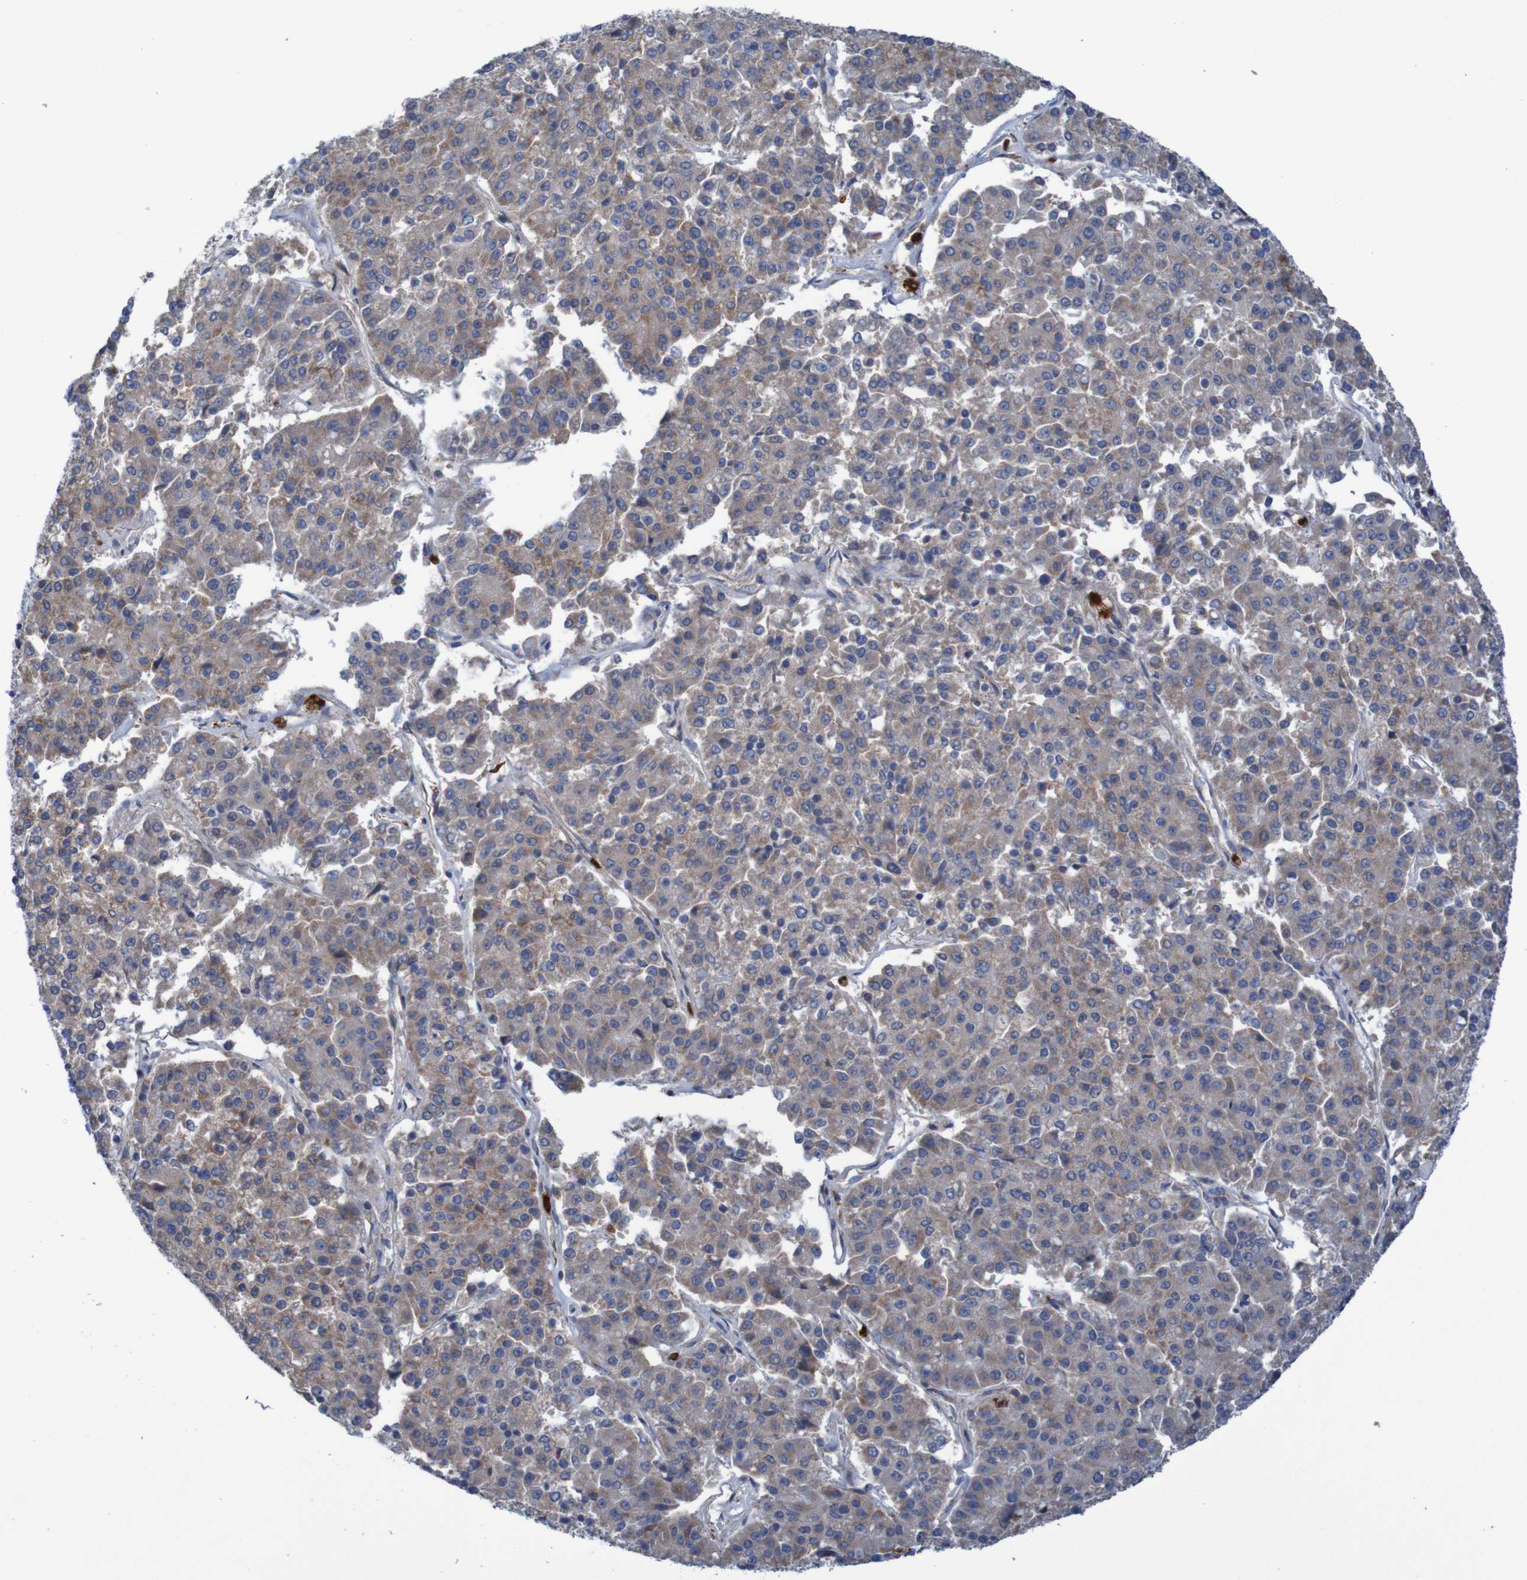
{"staining": {"intensity": "weak", "quantity": ">75%", "location": "cytoplasmic/membranous"}, "tissue": "pancreatic cancer", "cell_type": "Tumor cells", "image_type": "cancer", "snomed": [{"axis": "morphology", "description": "Adenocarcinoma, NOS"}, {"axis": "topography", "description": "Pancreas"}], "caption": "A low amount of weak cytoplasmic/membranous staining is identified in approximately >75% of tumor cells in pancreatic adenocarcinoma tissue. The protein of interest is stained brown, and the nuclei are stained in blue (DAB IHC with brightfield microscopy, high magnification).", "gene": "PARP4", "patient": {"sex": "male", "age": 50}}